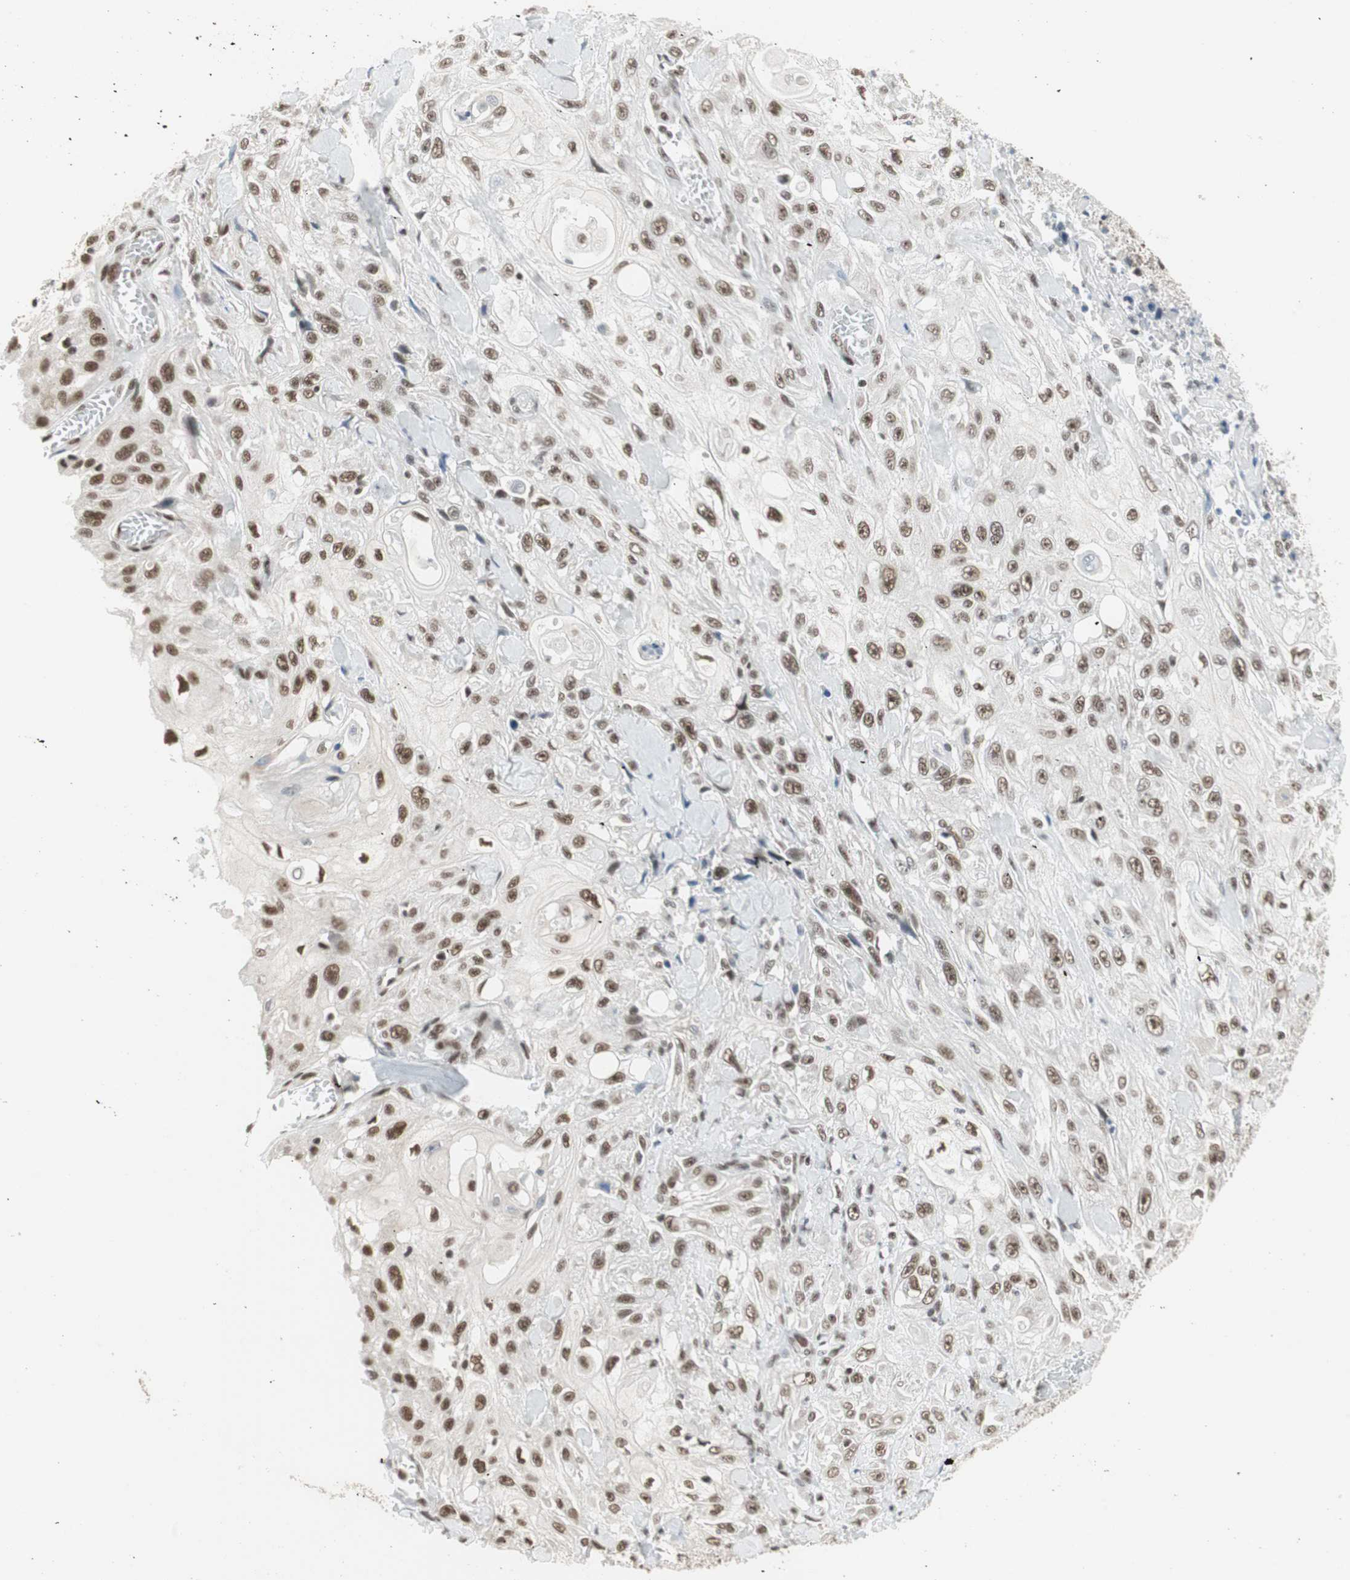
{"staining": {"intensity": "moderate", "quantity": ">75%", "location": "nuclear"}, "tissue": "skin cancer", "cell_type": "Tumor cells", "image_type": "cancer", "snomed": [{"axis": "morphology", "description": "Squamous cell carcinoma, NOS"}, {"axis": "morphology", "description": "Squamous cell carcinoma, metastatic, NOS"}, {"axis": "topography", "description": "Skin"}, {"axis": "topography", "description": "Lymph node"}], "caption": "DAB (3,3'-diaminobenzidine) immunohistochemical staining of human skin cancer (squamous cell carcinoma) shows moderate nuclear protein positivity in about >75% of tumor cells.", "gene": "RTF1", "patient": {"sex": "male", "age": 75}}